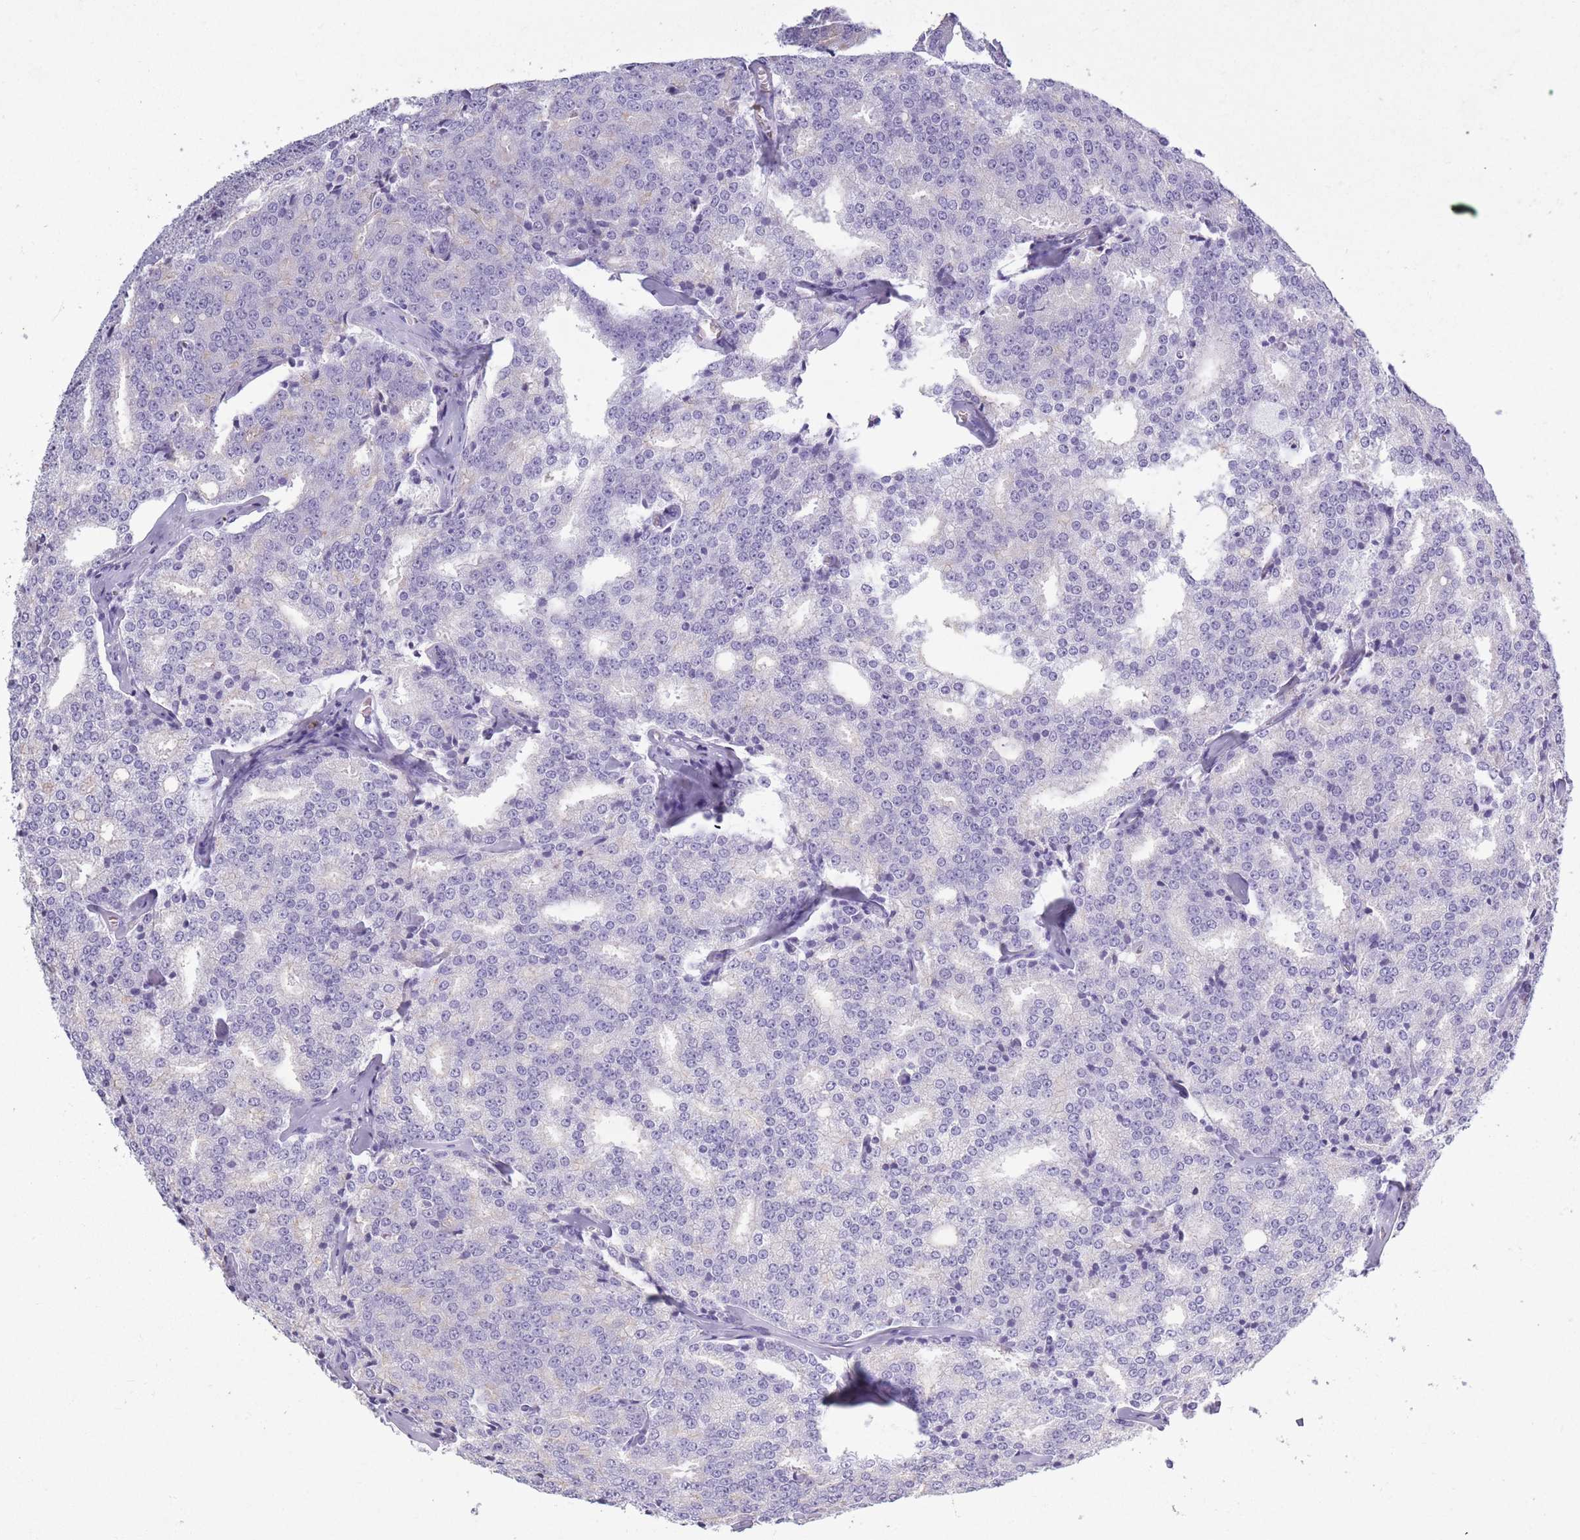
{"staining": {"intensity": "negative", "quantity": "none", "location": "none"}, "tissue": "prostate cancer", "cell_type": "Tumor cells", "image_type": "cancer", "snomed": [{"axis": "morphology", "description": "Adenocarcinoma, Low grade"}, {"axis": "topography", "description": "Prostate"}], "caption": "Immunohistochemical staining of prostate adenocarcinoma (low-grade) reveals no significant expression in tumor cells.", "gene": "OR7C1", "patient": {"sex": "male", "age": 60}}